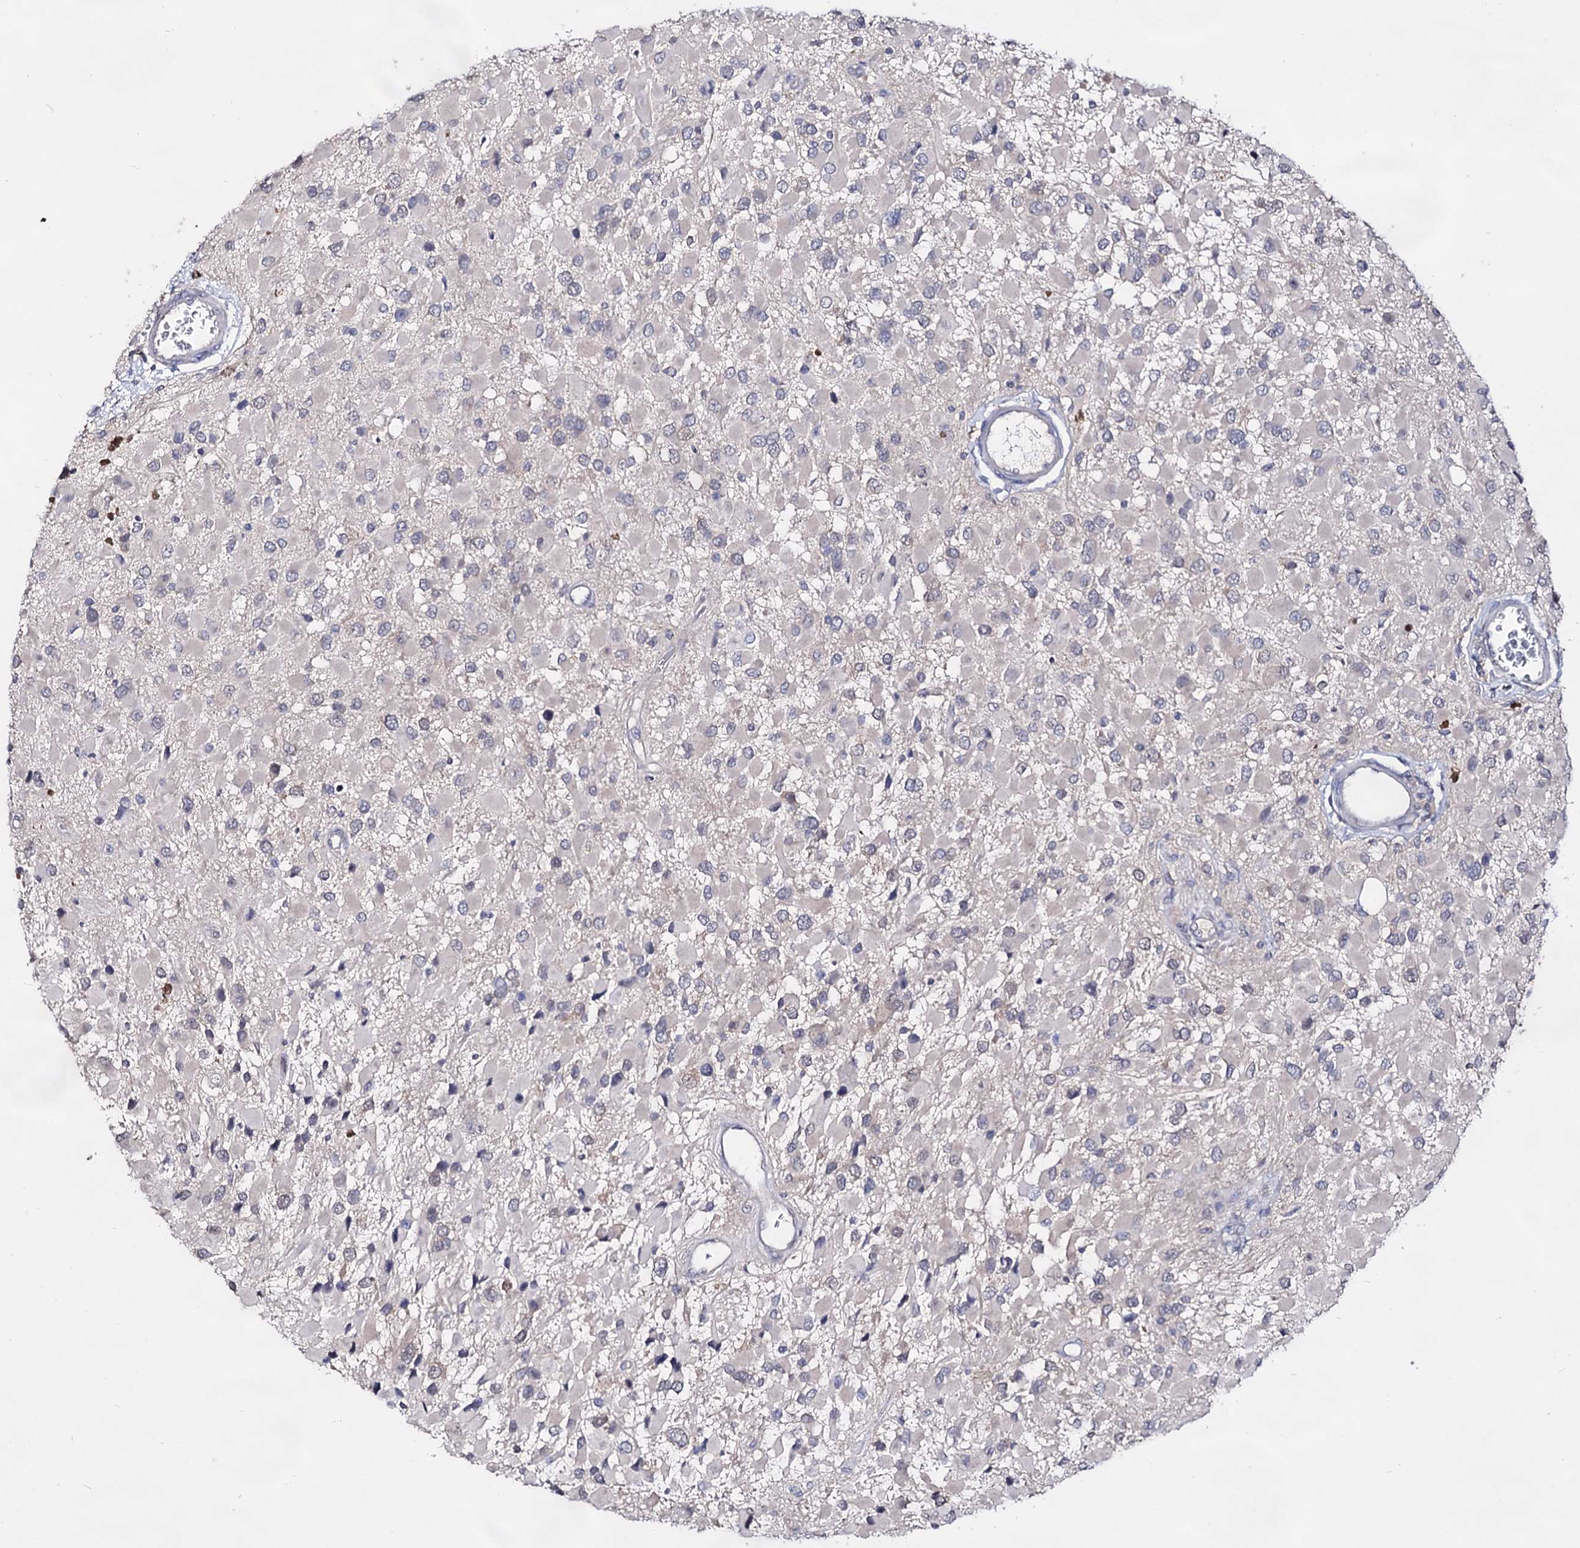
{"staining": {"intensity": "negative", "quantity": "none", "location": "none"}, "tissue": "glioma", "cell_type": "Tumor cells", "image_type": "cancer", "snomed": [{"axis": "morphology", "description": "Glioma, malignant, High grade"}, {"axis": "topography", "description": "Brain"}], "caption": "Immunohistochemical staining of human malignant glioma (high-grade) shows no significant staining in tumor cells.", "gene": "ARFIP2", "patient": {"sex": "male", "age": 53}}